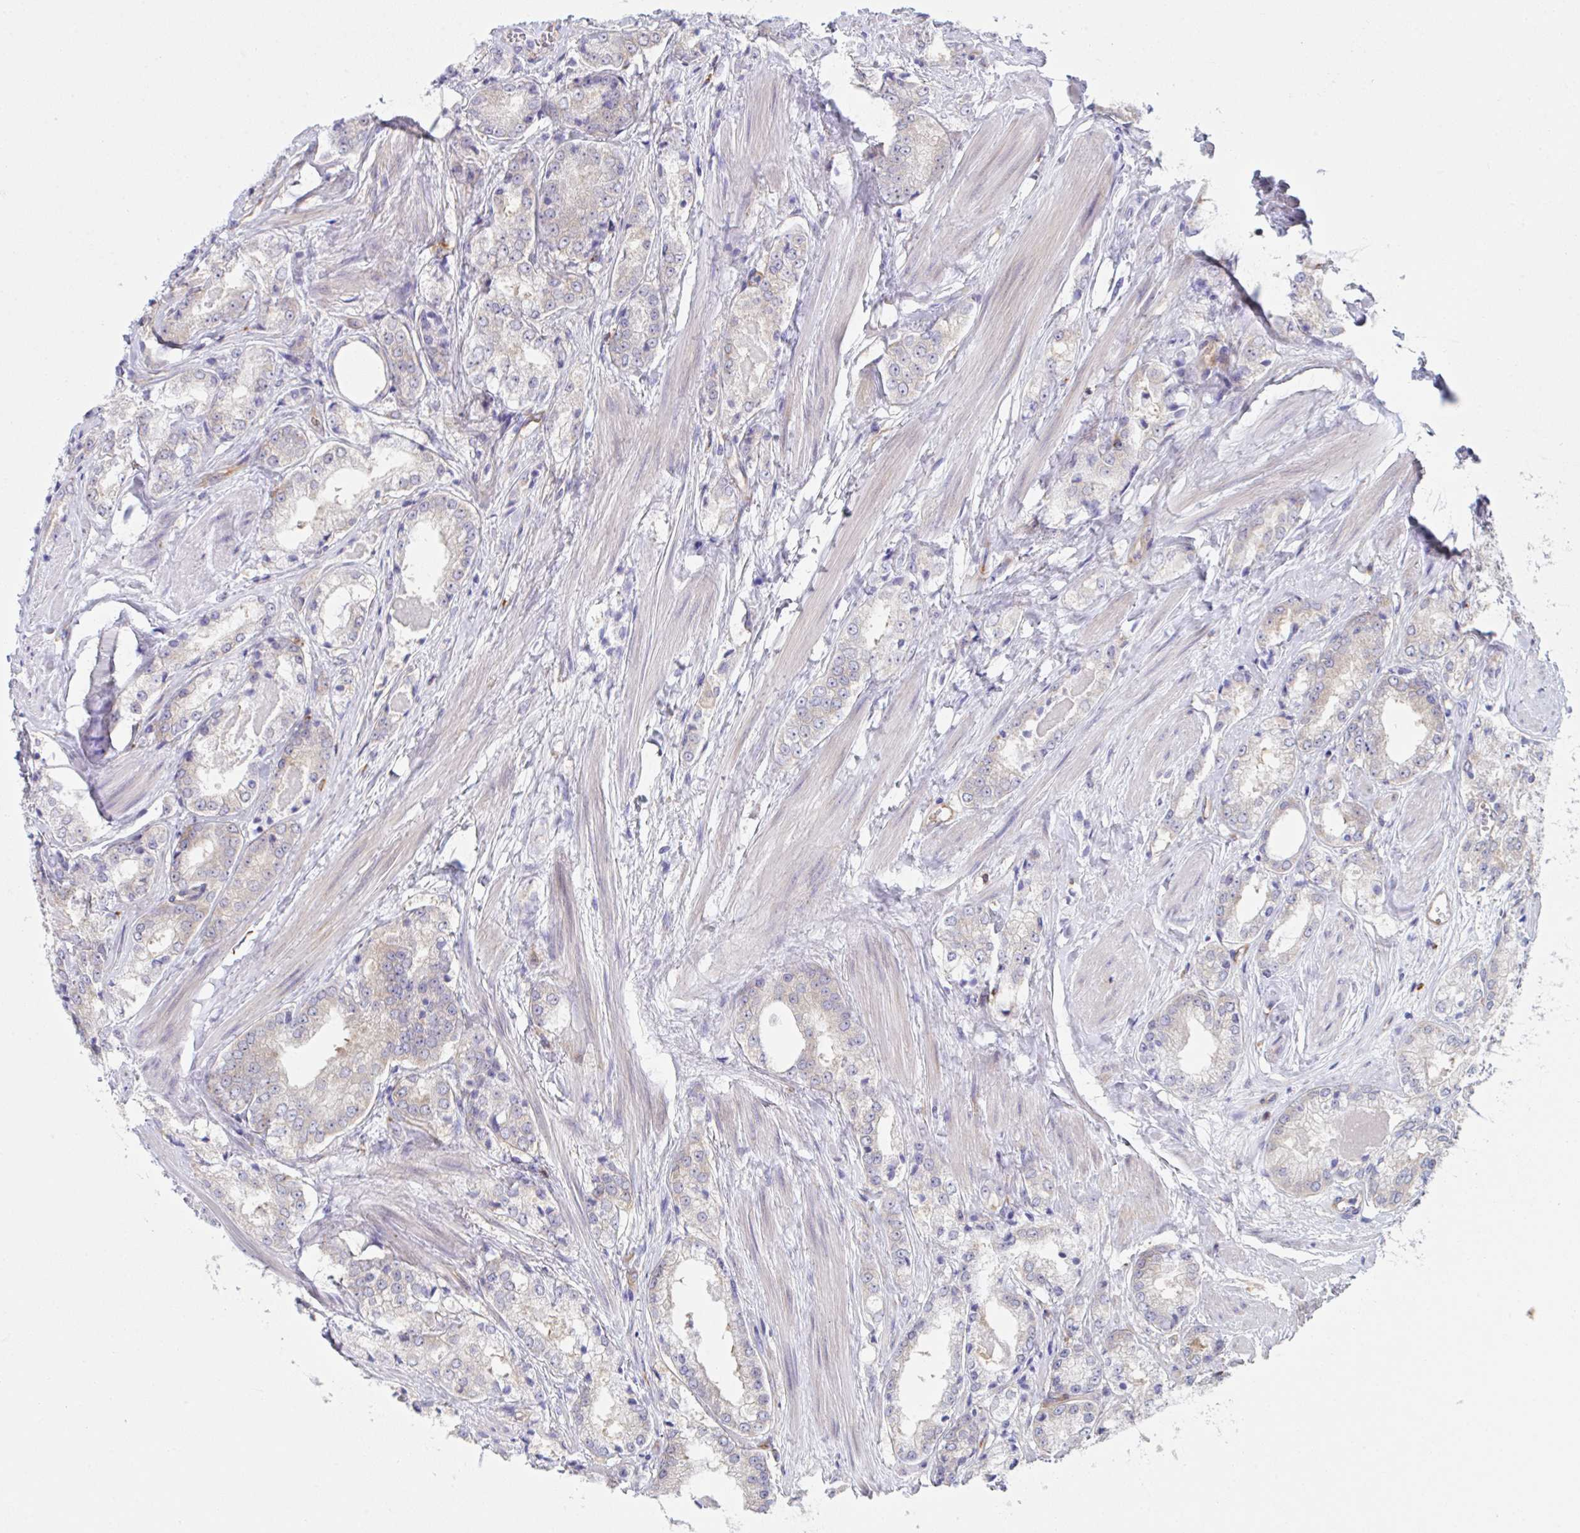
{"staining": {"intensity": "weak", "quantity": "<25%", "location": "cytoplasmic/membranous"}, "tissue": "prostate cancer", "cell_type": "Tumor cells", "image_type": "cancer", "snomed": [{"axis": "morphology", "description": "Adenocarcinoma, NOS"}, {"axis": "morphology", "description": "Adenocarcinoma, Low grade"}, {"axis": "topography", "description": "Prostate"}], "caption": "Adenocarcinoma (prostate) was stained to show a protein in brown. There is no significant positivity in tumor cells.", "gene": "WNK1", "patient": {"sex": "male", "age": 68}}